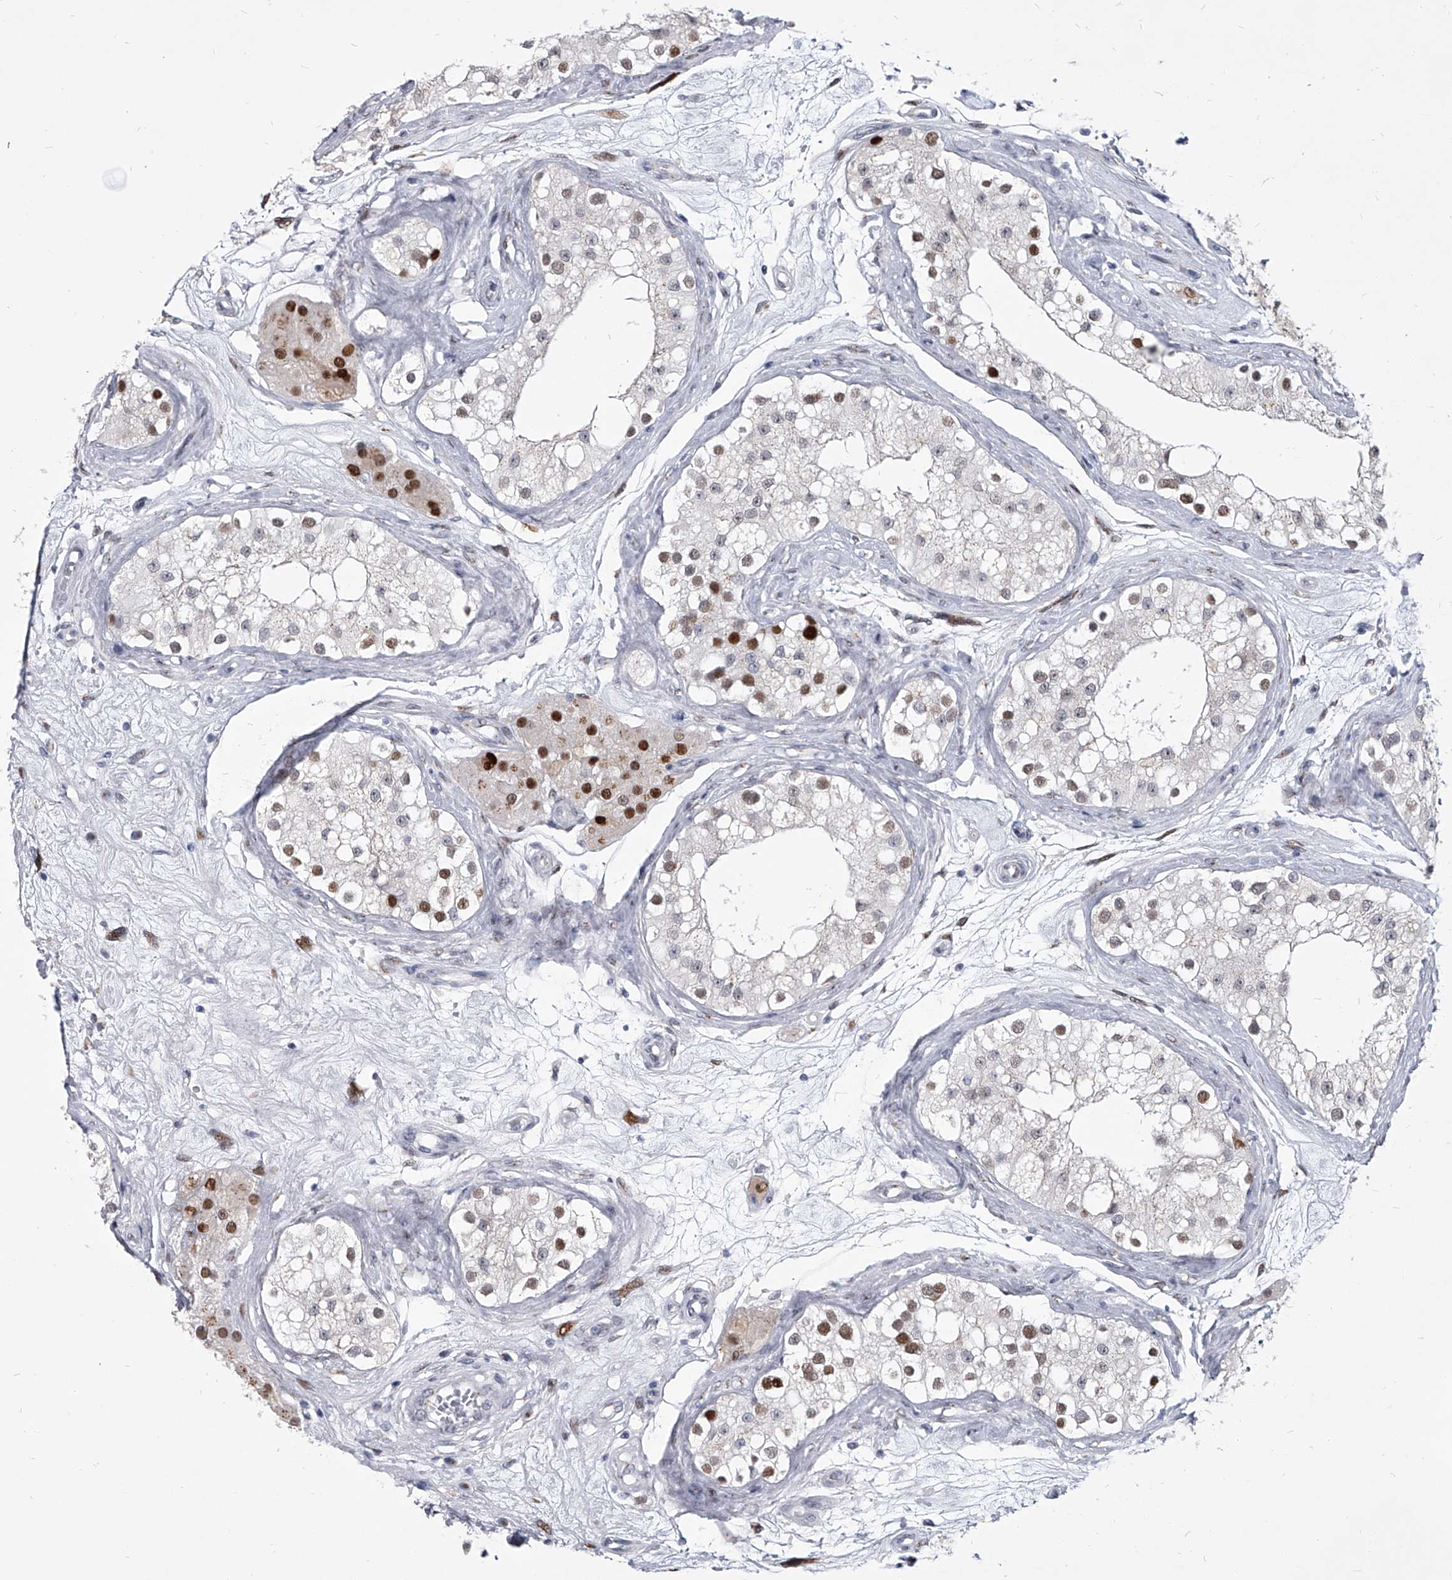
{"staining": {"intensity": "moderate", "quantity": "25%-75%", "location": "cytoplasmic/membranous,nuclear"}, "tissue": "testis", "cell_type": "Cells in seminiferous ducts", "image_type": "normal", "snomed": [{"axis": "morphology", "description": "Normal tissue, NOS"}, {"axis": "topography", "description": "Testis"}], "caption": "A histopathology image showing moderate cytoplasmic/membranous,nuclear expression in about 25%-75% of cells in seminiferous ducts in normal testis, as visualized by brown immunohistochemical staining.", "gene": "EVA1C", "patient": {"sex": "male", "age": 84}}